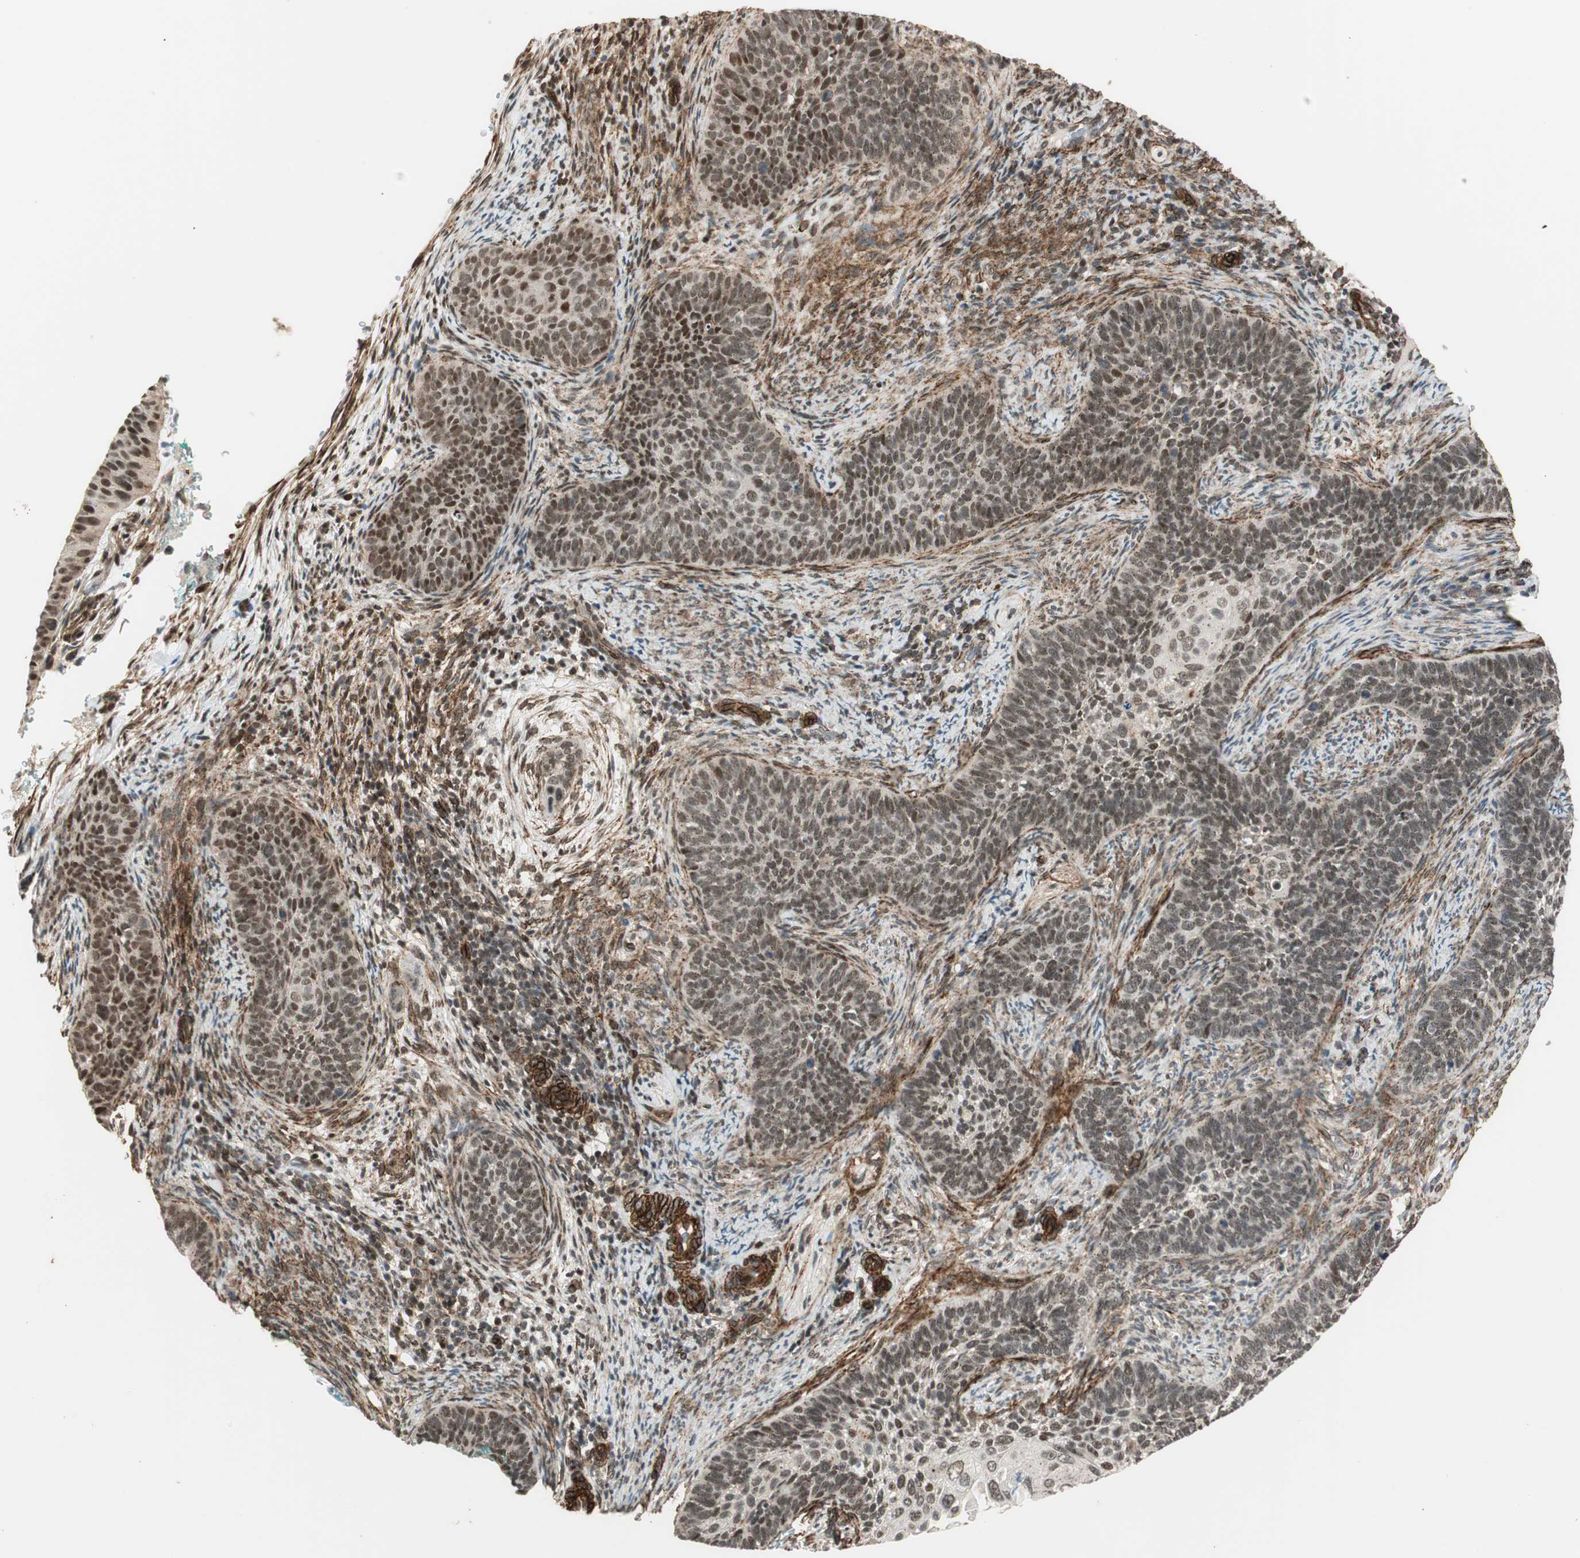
{"staining": {"intensity": "moderate", "quantity": ">75%", "location": "nuclear"}, "tissue": "cervical cancer", "cell_type": "Tumor cells", "image_type": "cancer", "snomed": [{"axis": "morphology", "description": "Squamous cell carcinoma, NOS"}, {"axis": "topography", "description": "Cervix"}], "caption": "Cervical squamous cell carcinoma stained with DAB immunohistochemistry displays medium levels of moderate nuclear positivity in about >75% of tumor cells.", "gene": "CDK19", "patient": {"sex": "female", "age": 33}}